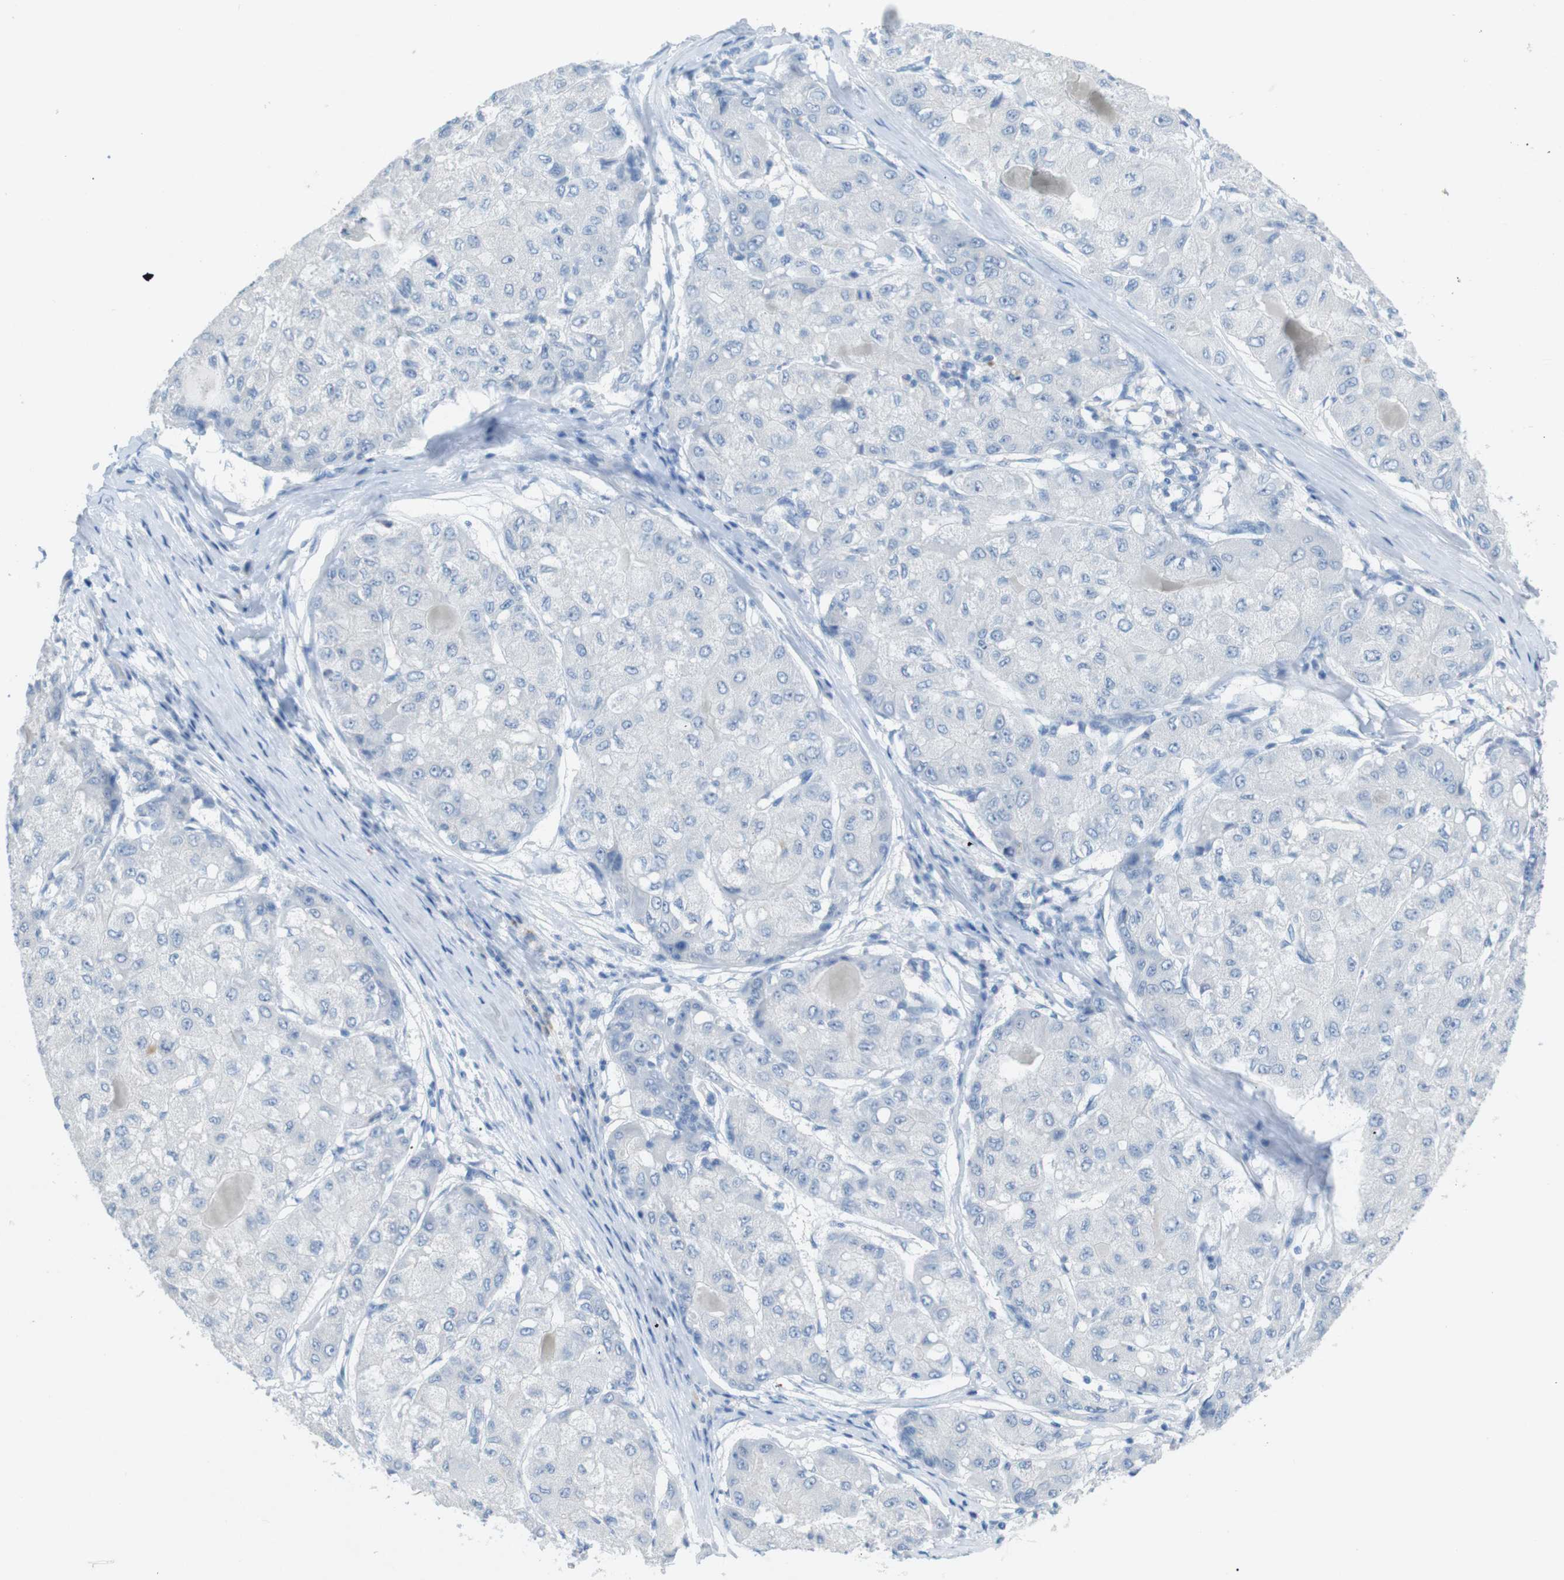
{"staining": {"intensity": "negative", "quantity": "none", "location": "none"}, "tissue": "liver cancer", "cell_type": "Tumor cells", "image_type": "cancer", "snomed": [{"axis": "morphology", "description": "Carcinoma, Hepatocellular, NOS"}, {"axis": "topography", "description": "Liver"}], "caption": "IHC of hepatocellular carcinoma (liver) demonstrates no staining in tumor cells.", "gene": "SALL4", "patient": {"sex": "male", "age": 80}}